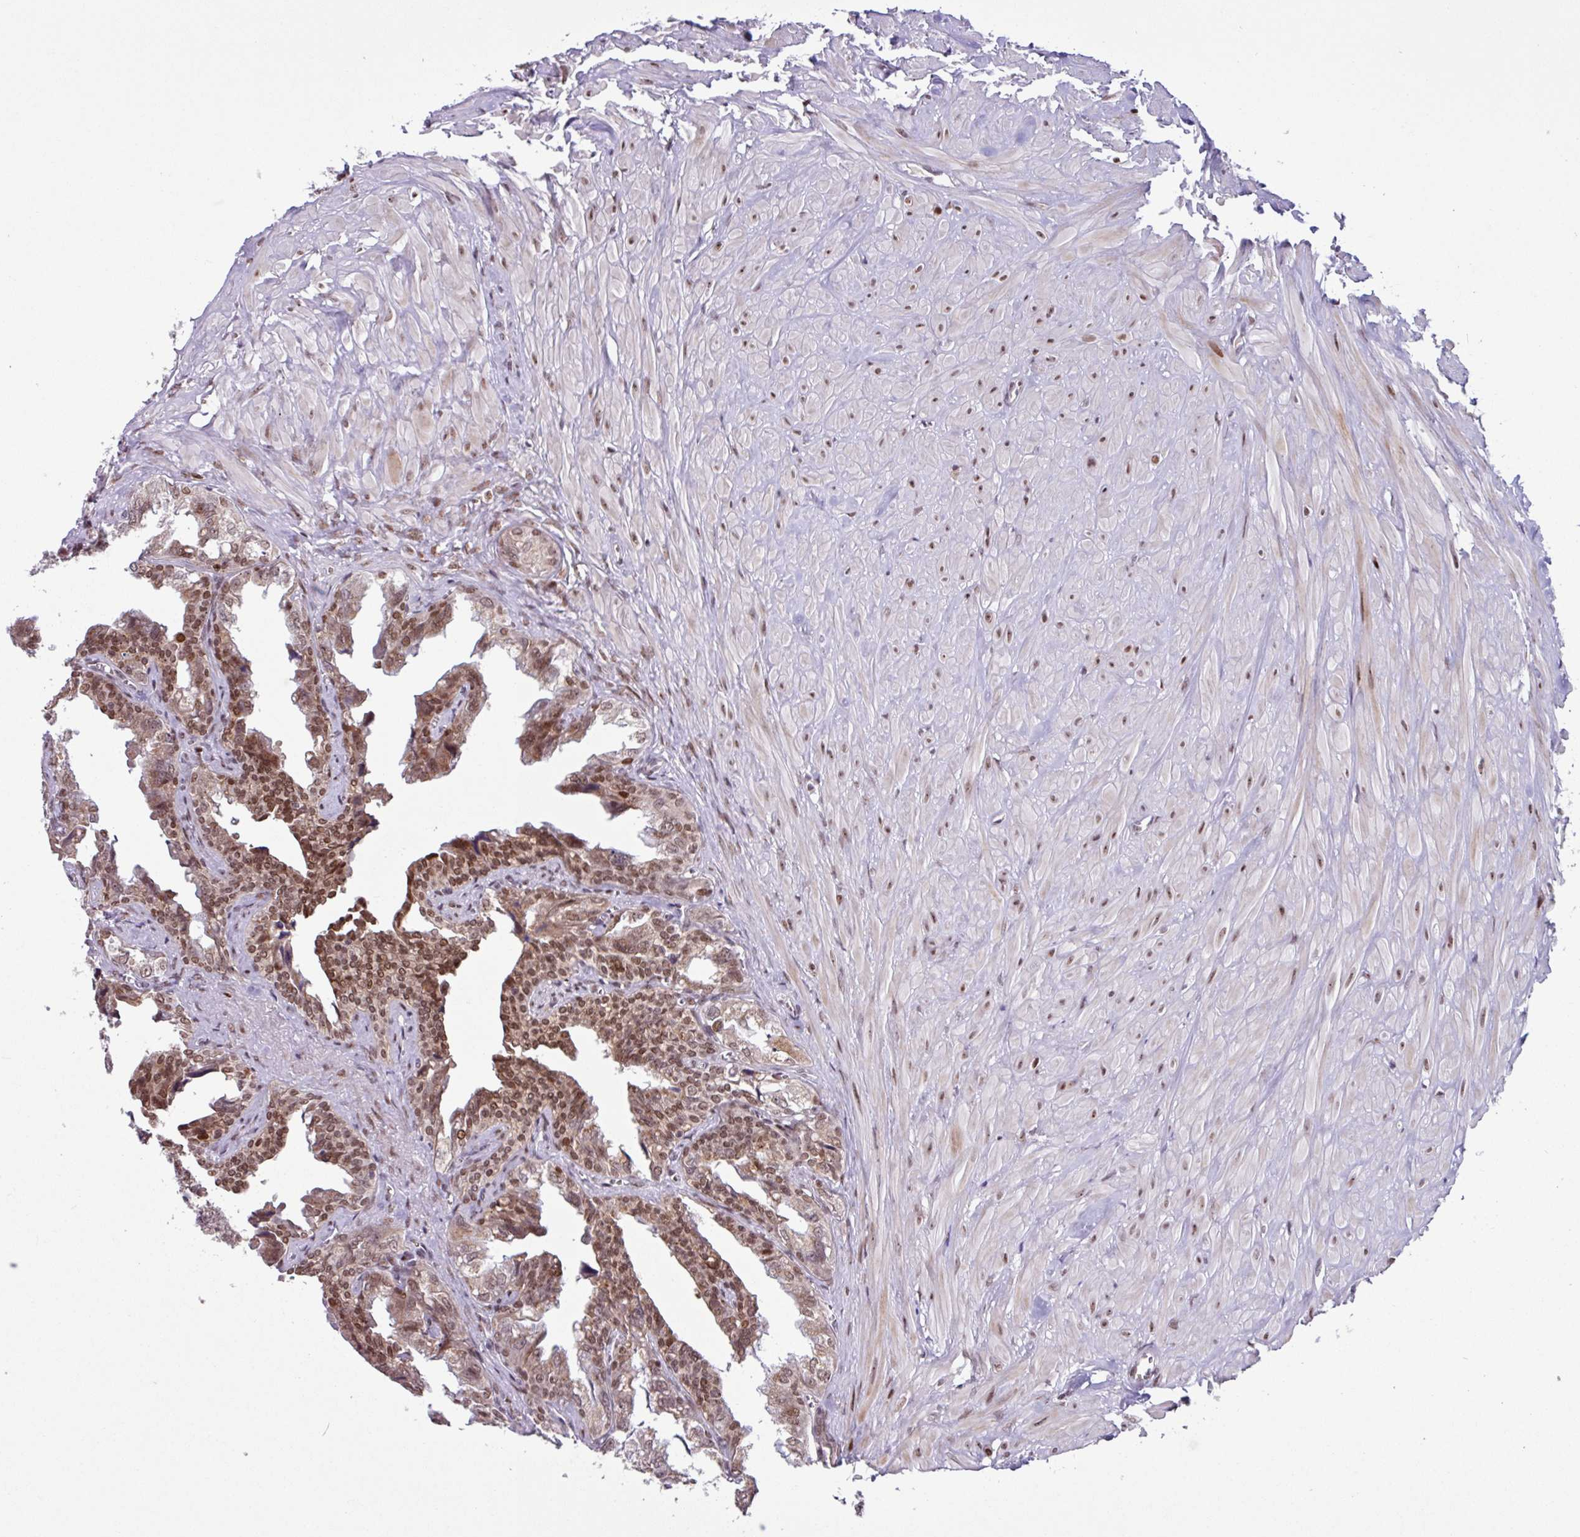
{"staining": {"intensity": "moderate", "quantity": ">75%", "location": "cytoplasmic/membranous,nuclear"}, "tissue": "seminal vesicle", "cell_type": "Glandular cells", "image_type": "normal", "snomed": [{"axis": "morphology", "description": "Normal tissue, NOS"}, {"axis": "topography", "description": "Seminal veicle"}], "caption": "Immunohistochemistry of unremarkable human seminal vesicle displays medium levels of moderate cytoplasmic/membranous,nuclear expression in about >75% of glandular cells. Ihc stains the protein in brown and the nuclei are stained blue.", "gene": "BRD3", "patient": {"sex": "male", "age": 67}}